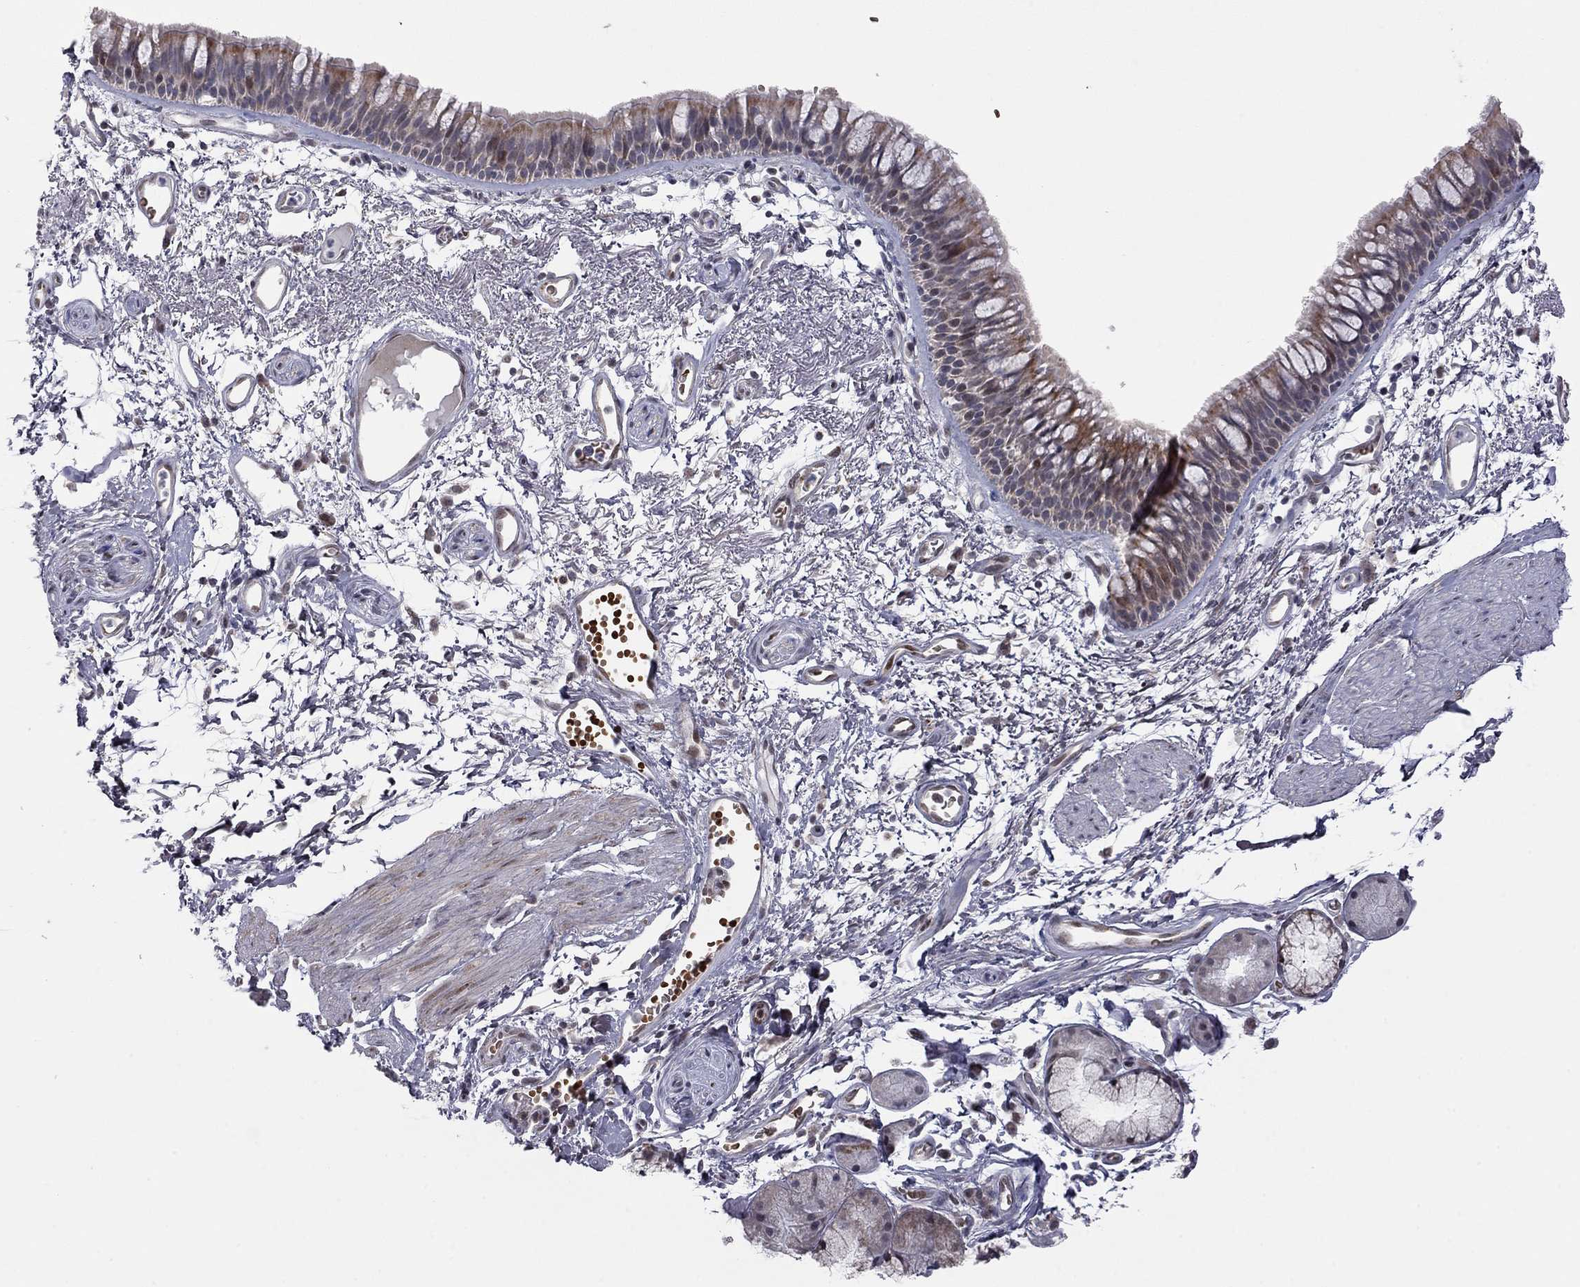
{"staining": {"intensity": "moderate", "quantity": "25%-75%", "location": "cytoplasmic/membranous"}, "tissue": "bronchus", "cell_type": "Respiratory epithelial cells", "image_type": "normal", "snomed": [{"axis": "morphology", "description": "Normal tissue, NOS"}, {"axis": "topography", "description": "Cartilage tissue"}, {"axis": "topography", "description": "Bronchus"}], "caption": "Bronchus was stained to show a protein in brown. There is medium levels of moderate cytoplasmic/membranous positivity in approximately 25%-75% of respiratory epithelial cells. (DAB (3,3'-diaminobenzidine) = brown stain, brightfield microscopy at high magnification).", "gene": "MC3R", "patient": {"sex": "male", "age": 66}}